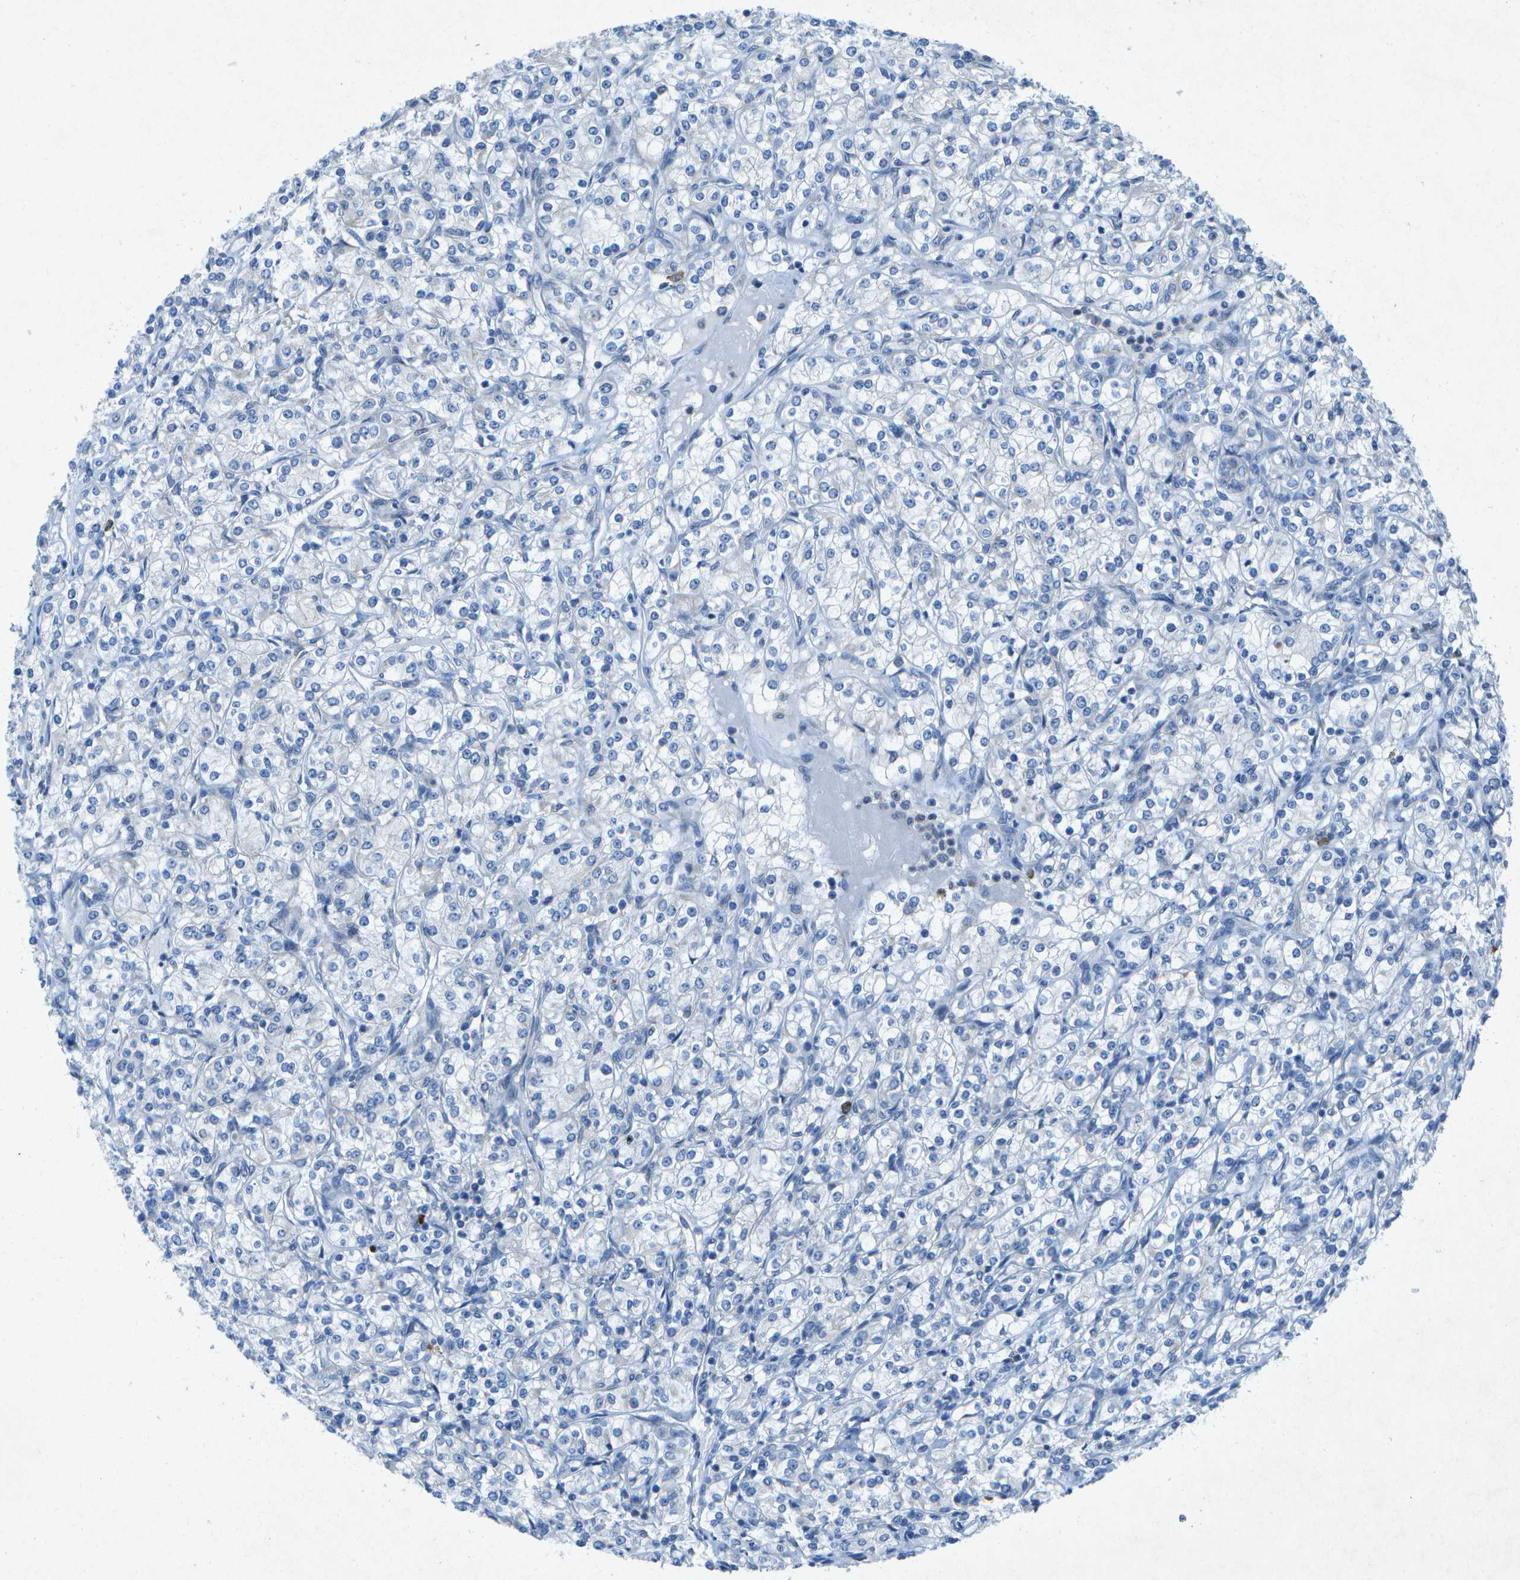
{"staining": {"intensity": "negative", "quantity": "none", "location": "none"}, "tissue": "renal cancer", "cell_type": "Tumor cells", "image_type": "cancer", "snomed": [{"axis": "morphology", "description": "Adenocarcinoma, NOS"}, {"axis": "topography", "description": "Kidney"}], "caption": "Immunohistochemical staining of adenocarcinoma (renal) exhibits no significant staining in tumor cells.", "gene": "WNK2", "patient": {"sex": "male", "age": 77}}